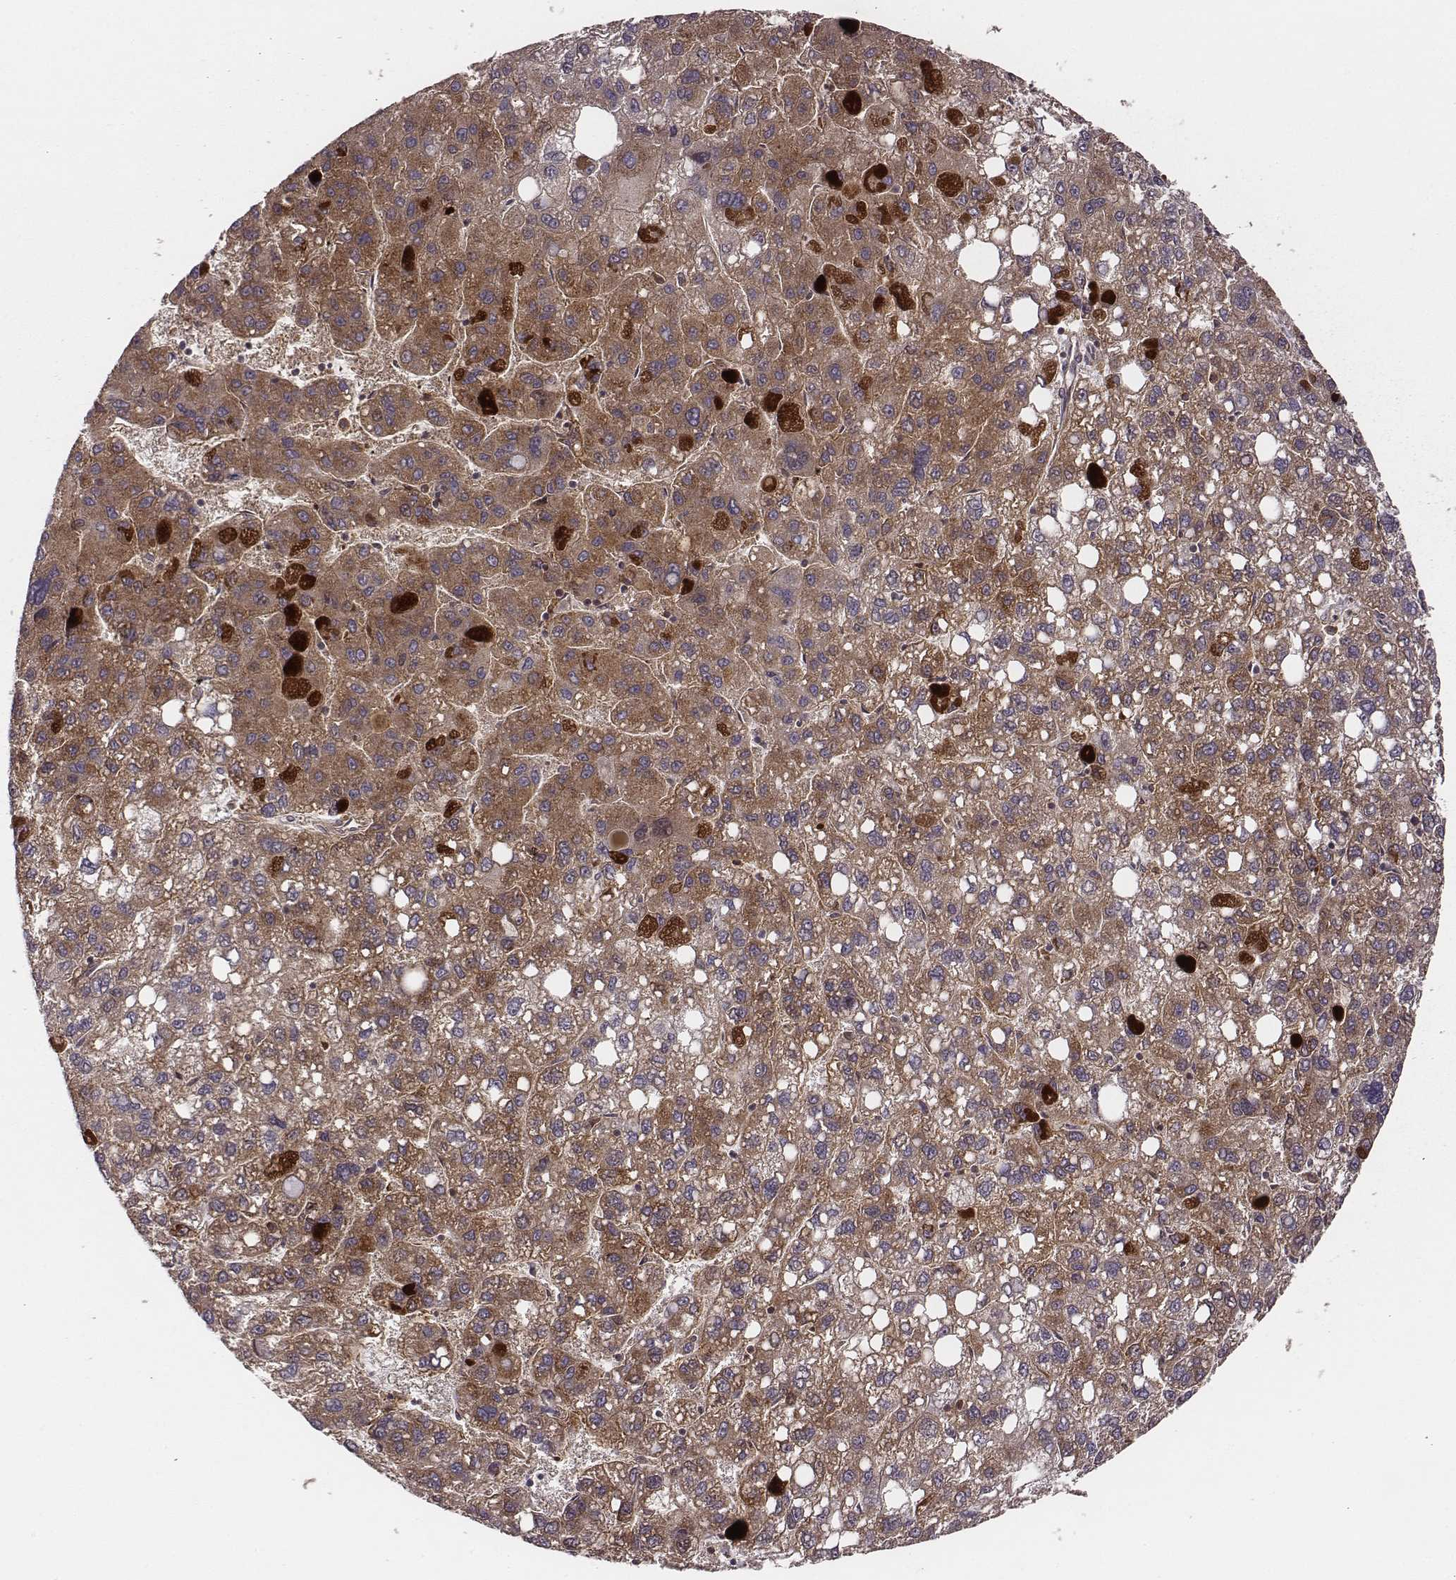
{"staining": {"intensity": "strong", "quantity": ">75%", "location": "cytoplasmic/membranous"}, "tissue": "liver cancer", "cell_type": "Tumor cells", "image_type": "cancer", "snomed": [{"axis": "morphology", "description": "Carcinoma, Hepatocellular, NOS"}, {"axis": "topography", "description": "Liver"}], "caption": "This is a histology image of immunohistochemistry (IHC) staining of liver hepatocellular carcinoma, which shows strong staining in the cytoplasmic/membranous of tumor cells.", "gene": "VPS26A", "patient": {"sex": "female", "age": 82}}